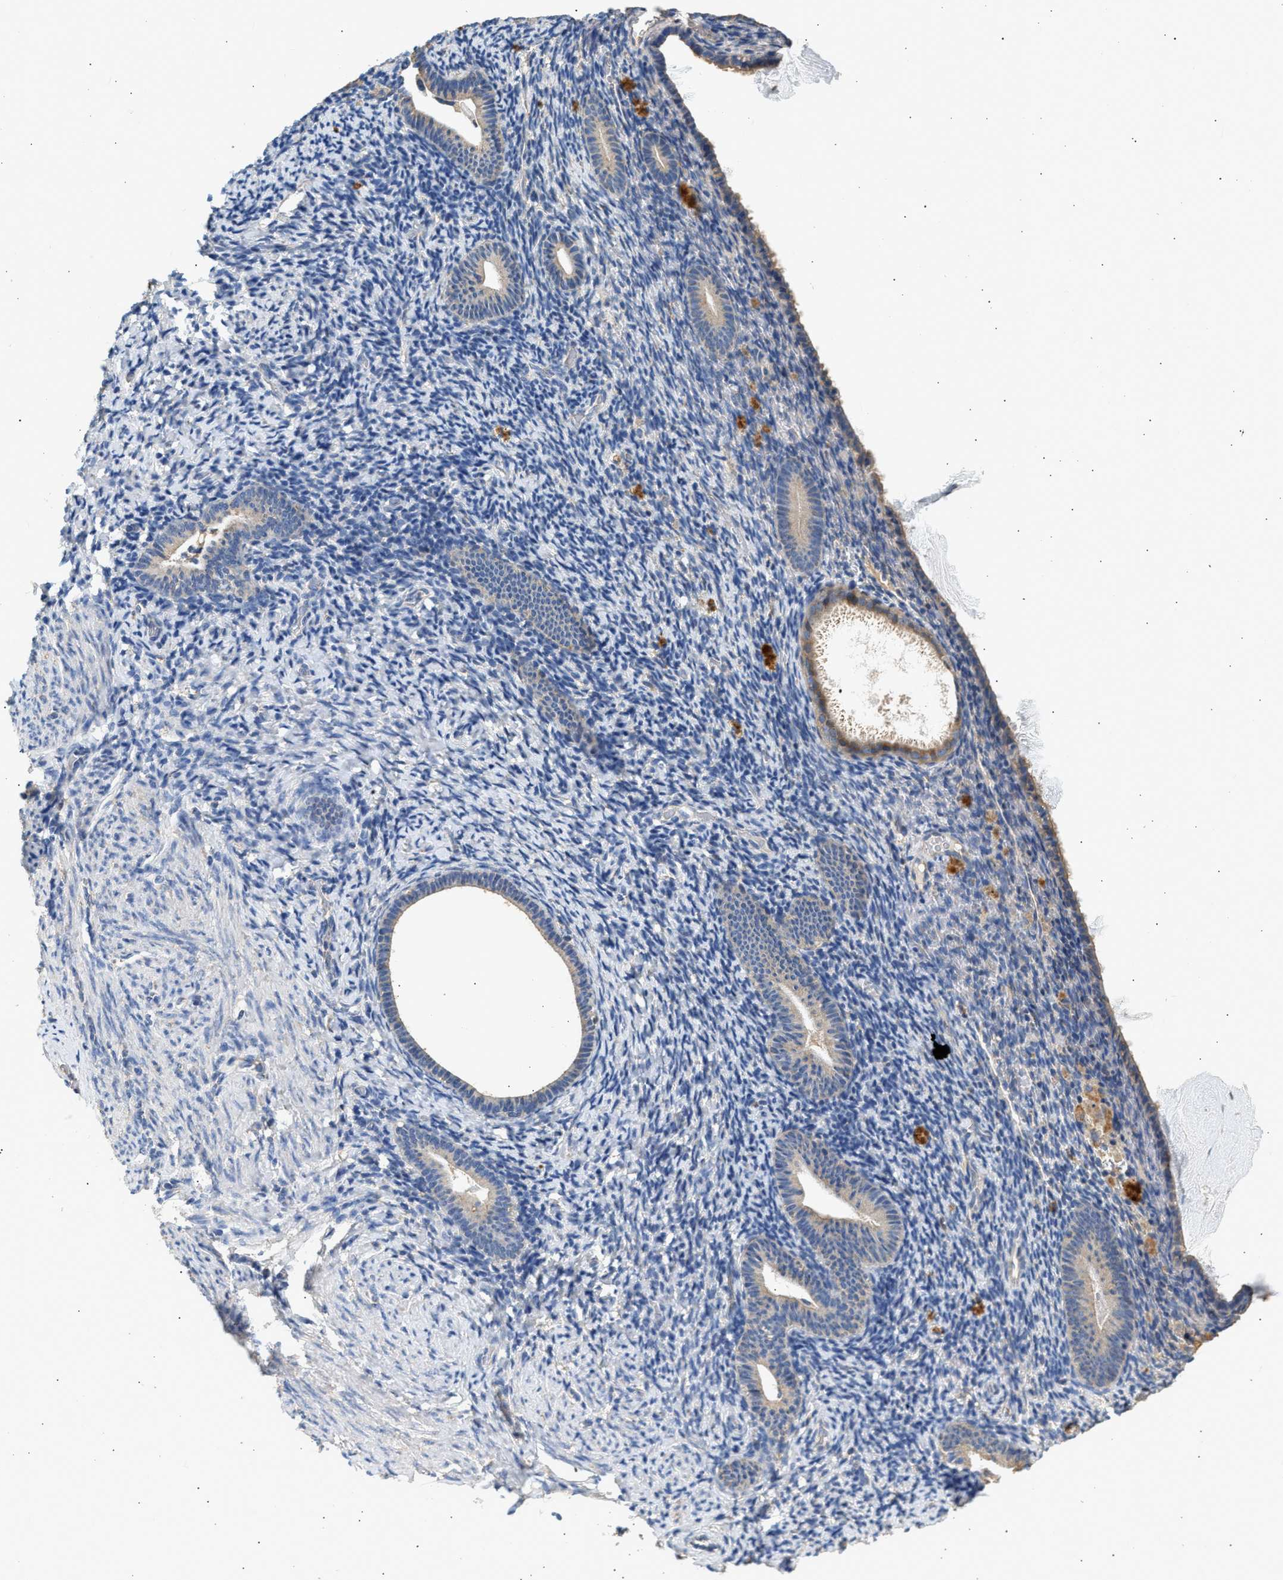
{"staining": {"intensity": "weak", "quantity": "<25%", "location": "cytoplasmic/membranous"}, "tissue": "endometrium", "cell_type": "Cells in endometrial stroma", "image_type": "normal", "snomed": [{"axis": "morphology", "description": "Normal tissue, NOS"}, {"axis": "topography", "description": "Endometrium"}], "caption": "The photomicrograph demonstrates no staining of cells in endometrial stroma in benign endometrium. The staining was performed using DAB (3,3'-diaminobenzidine) to visualize the protein expression in brown, while the nuclei were stained in blue with hematoxylin (Magnification: 20x).", "gene": "WDR31", "patient": {"sex": "female", "age": 51}}